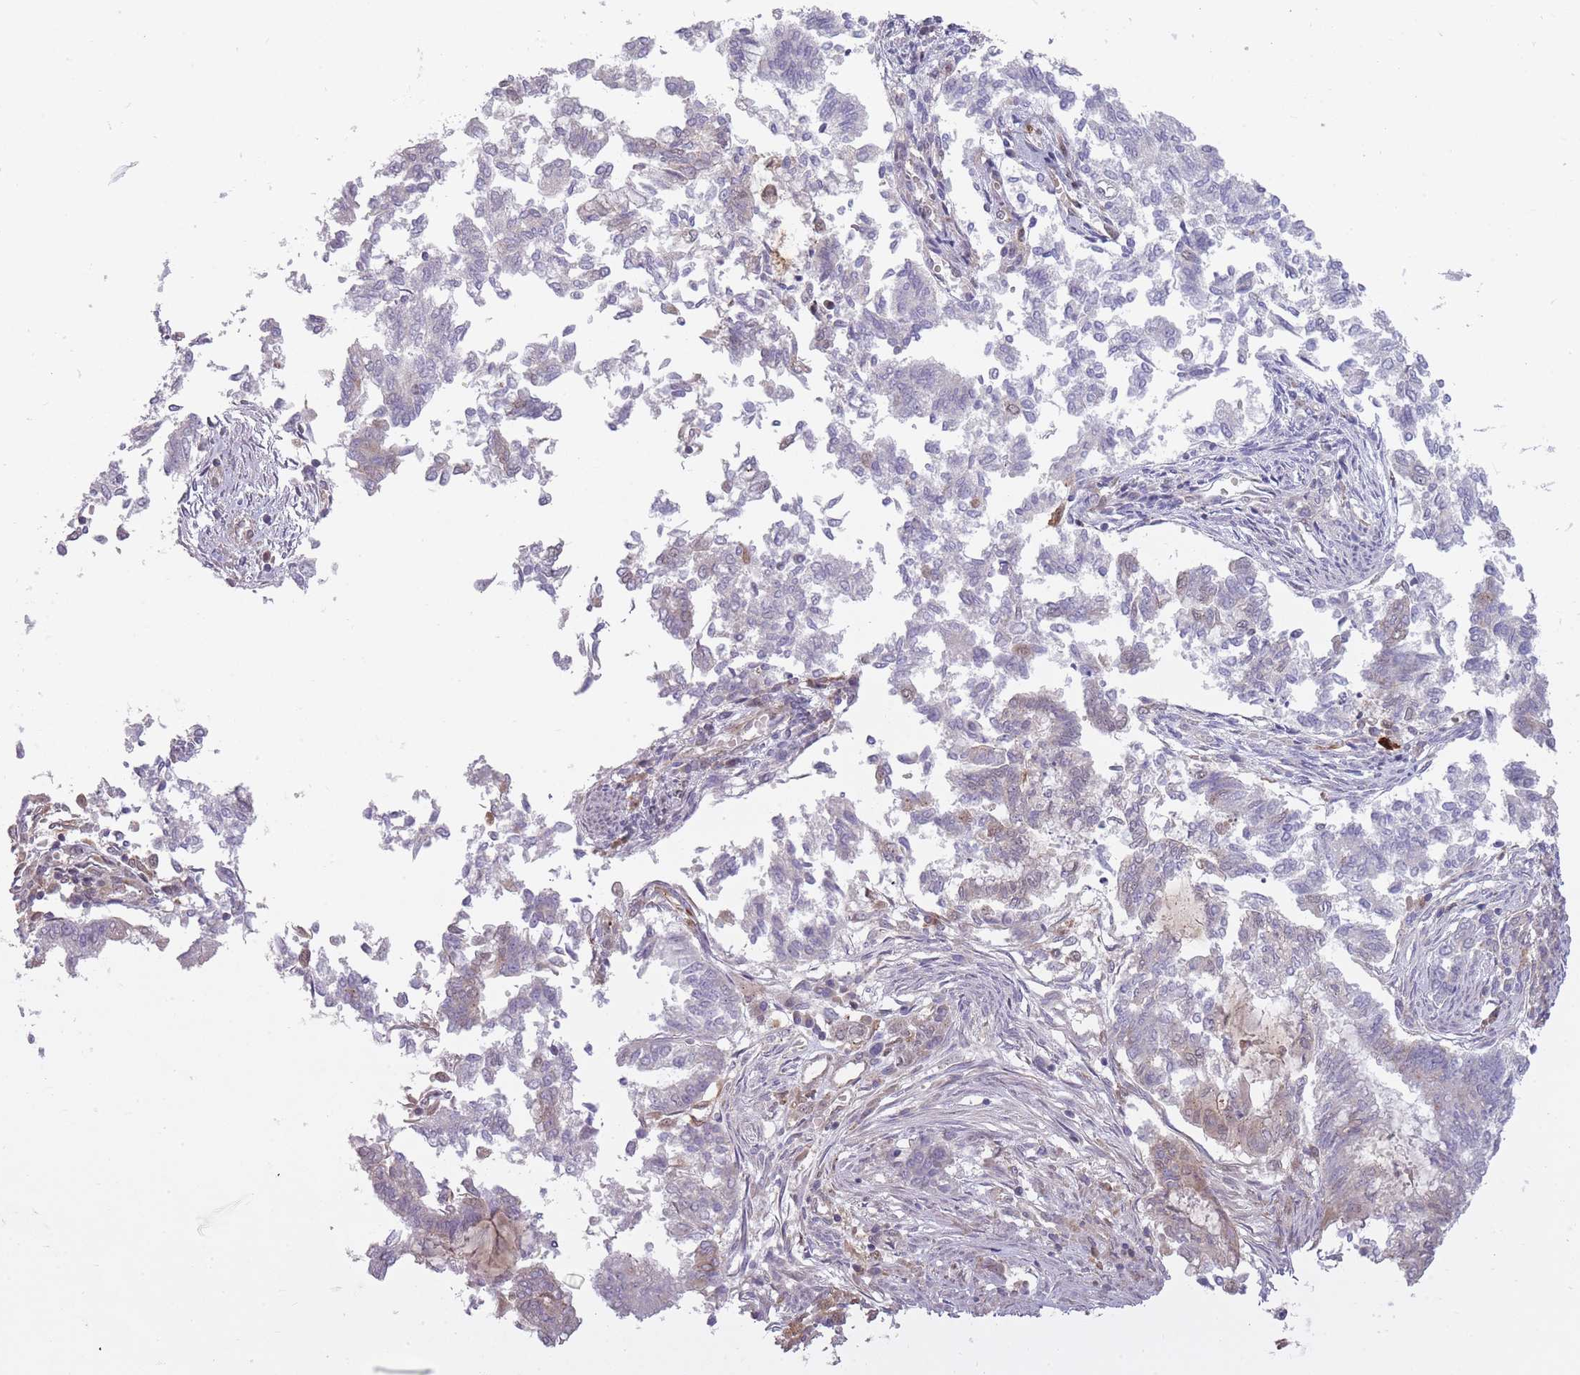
{"staining": {"intensity": "negative", "quantity": "none", "location": "none"}, "tissue": "endometrial cancer", "cell_type": "Tumor cells", "image_type": "cancer", "snomed": [{"axis": "morphology", "description": "Adenocarcinoma, NOS"}, {"axis": "topography", "description": "Endometrium"}], "caption": "Endometrial cancer (adenocarcinoma) was stained to show a protein in brown. There is no significant positivity in tumor cells. The staining is performed using DAB (3,3'-diaminobenzidine) brown chromogen with nuclei counter-stained in using hematoxylin.", "gene": "LGALS9", "patient": {"sex": "female", "age": 79}}